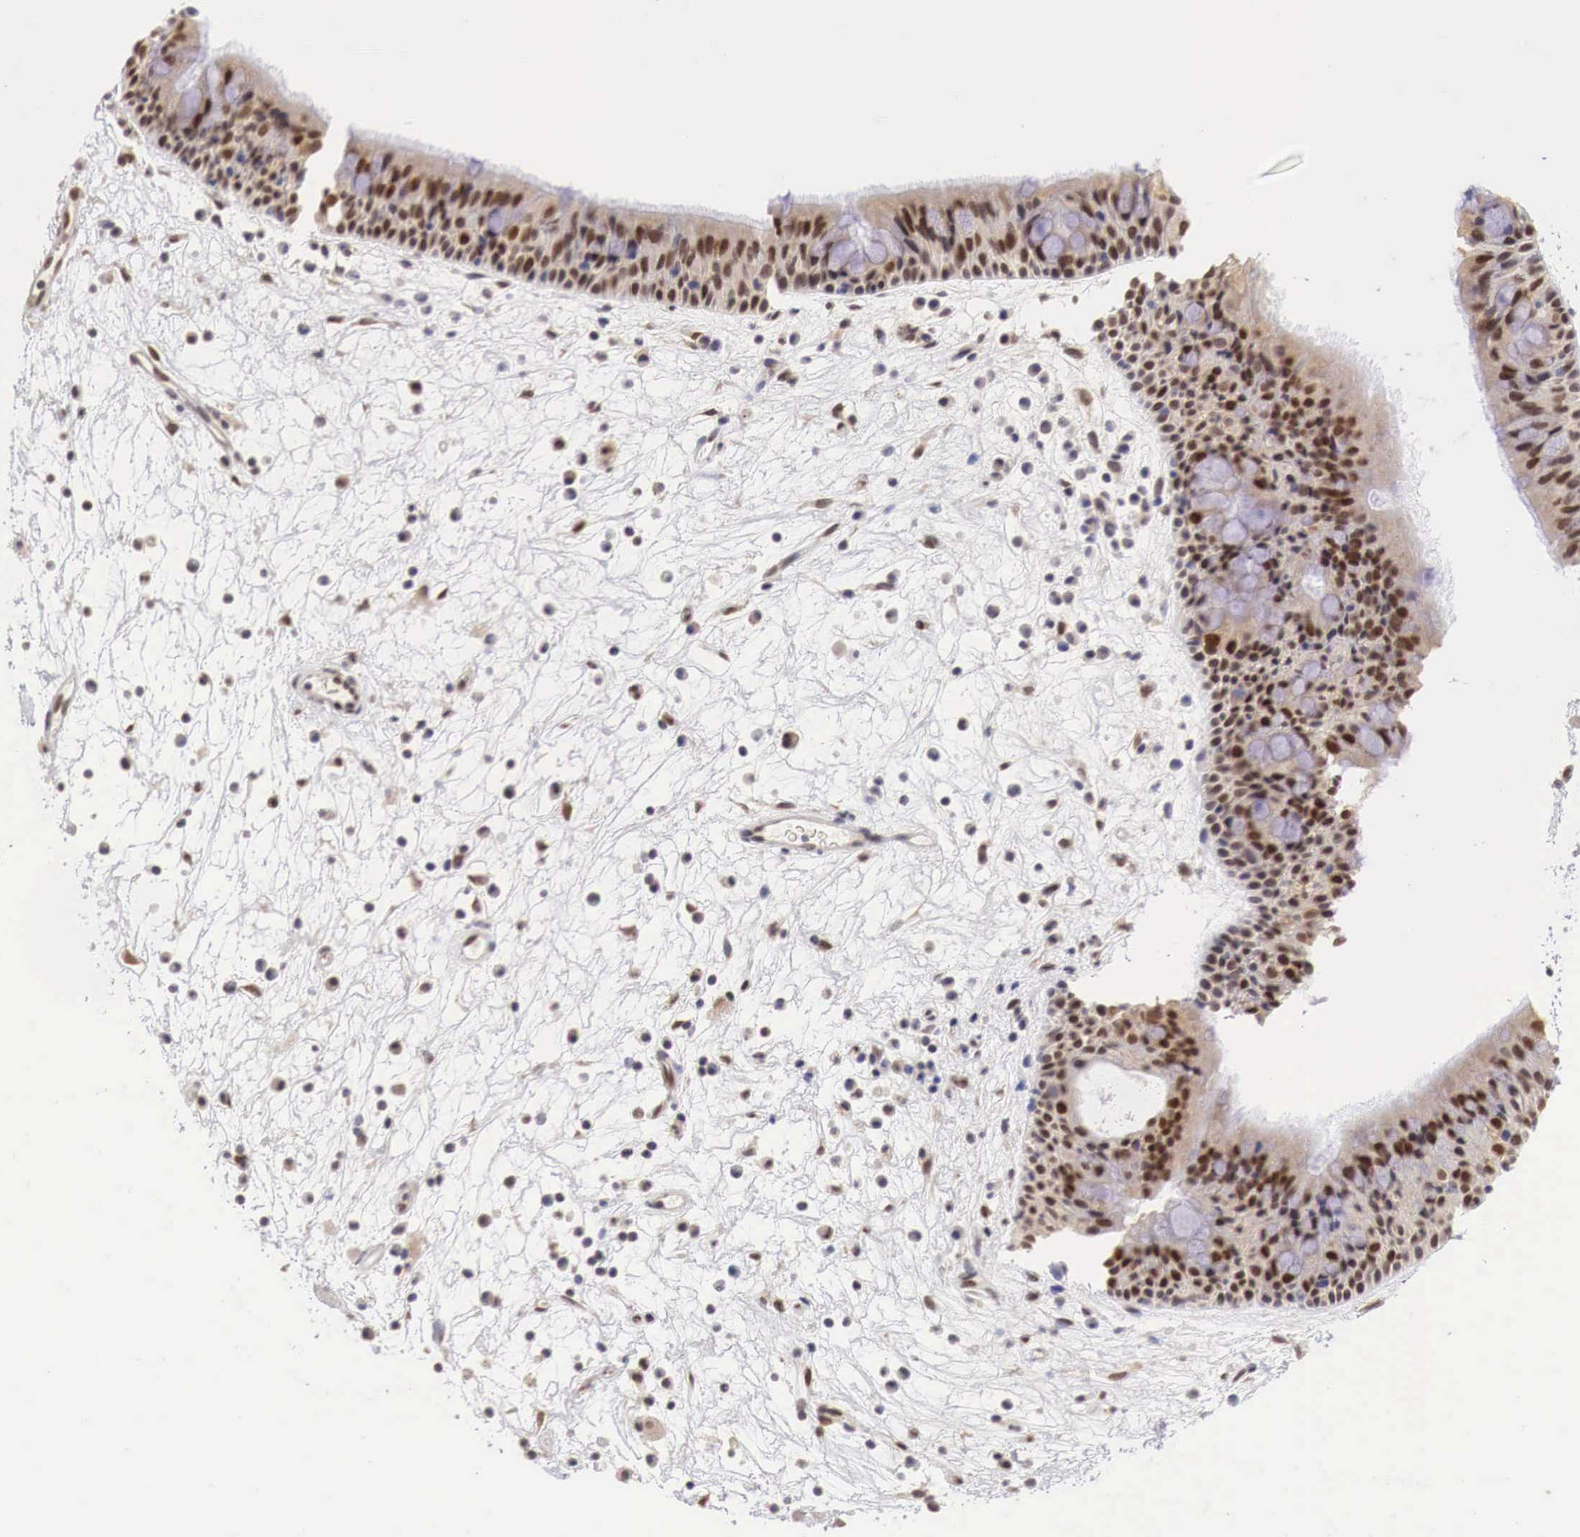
{"staining": {"intensity": "moderate", "quantity": ">75%", "location": "cytoplasmic/membranous,nuclear"}, "tissue": "nasopharynx", "cell_type": "Respiratory epithelial cells", "image_type": "normal", "snomed": [{"axis": "morphology", "description": "Normal tissue, NOS"}, {"axis": "topography", "description": "Nasopharynx"}], "caption": "High-magnification brightfield microscopy of unremarkable nasopharynx stained with DAB (brown) and counterstained with hematoxylin (blue). respiratory epithelial cells exhibit moderate cytoplasmic/membranous,nuclear positivity is appreciated in about>75% of cells.", "gene": "PABIR2", "patient": {"sex": "male", "age": 63}}